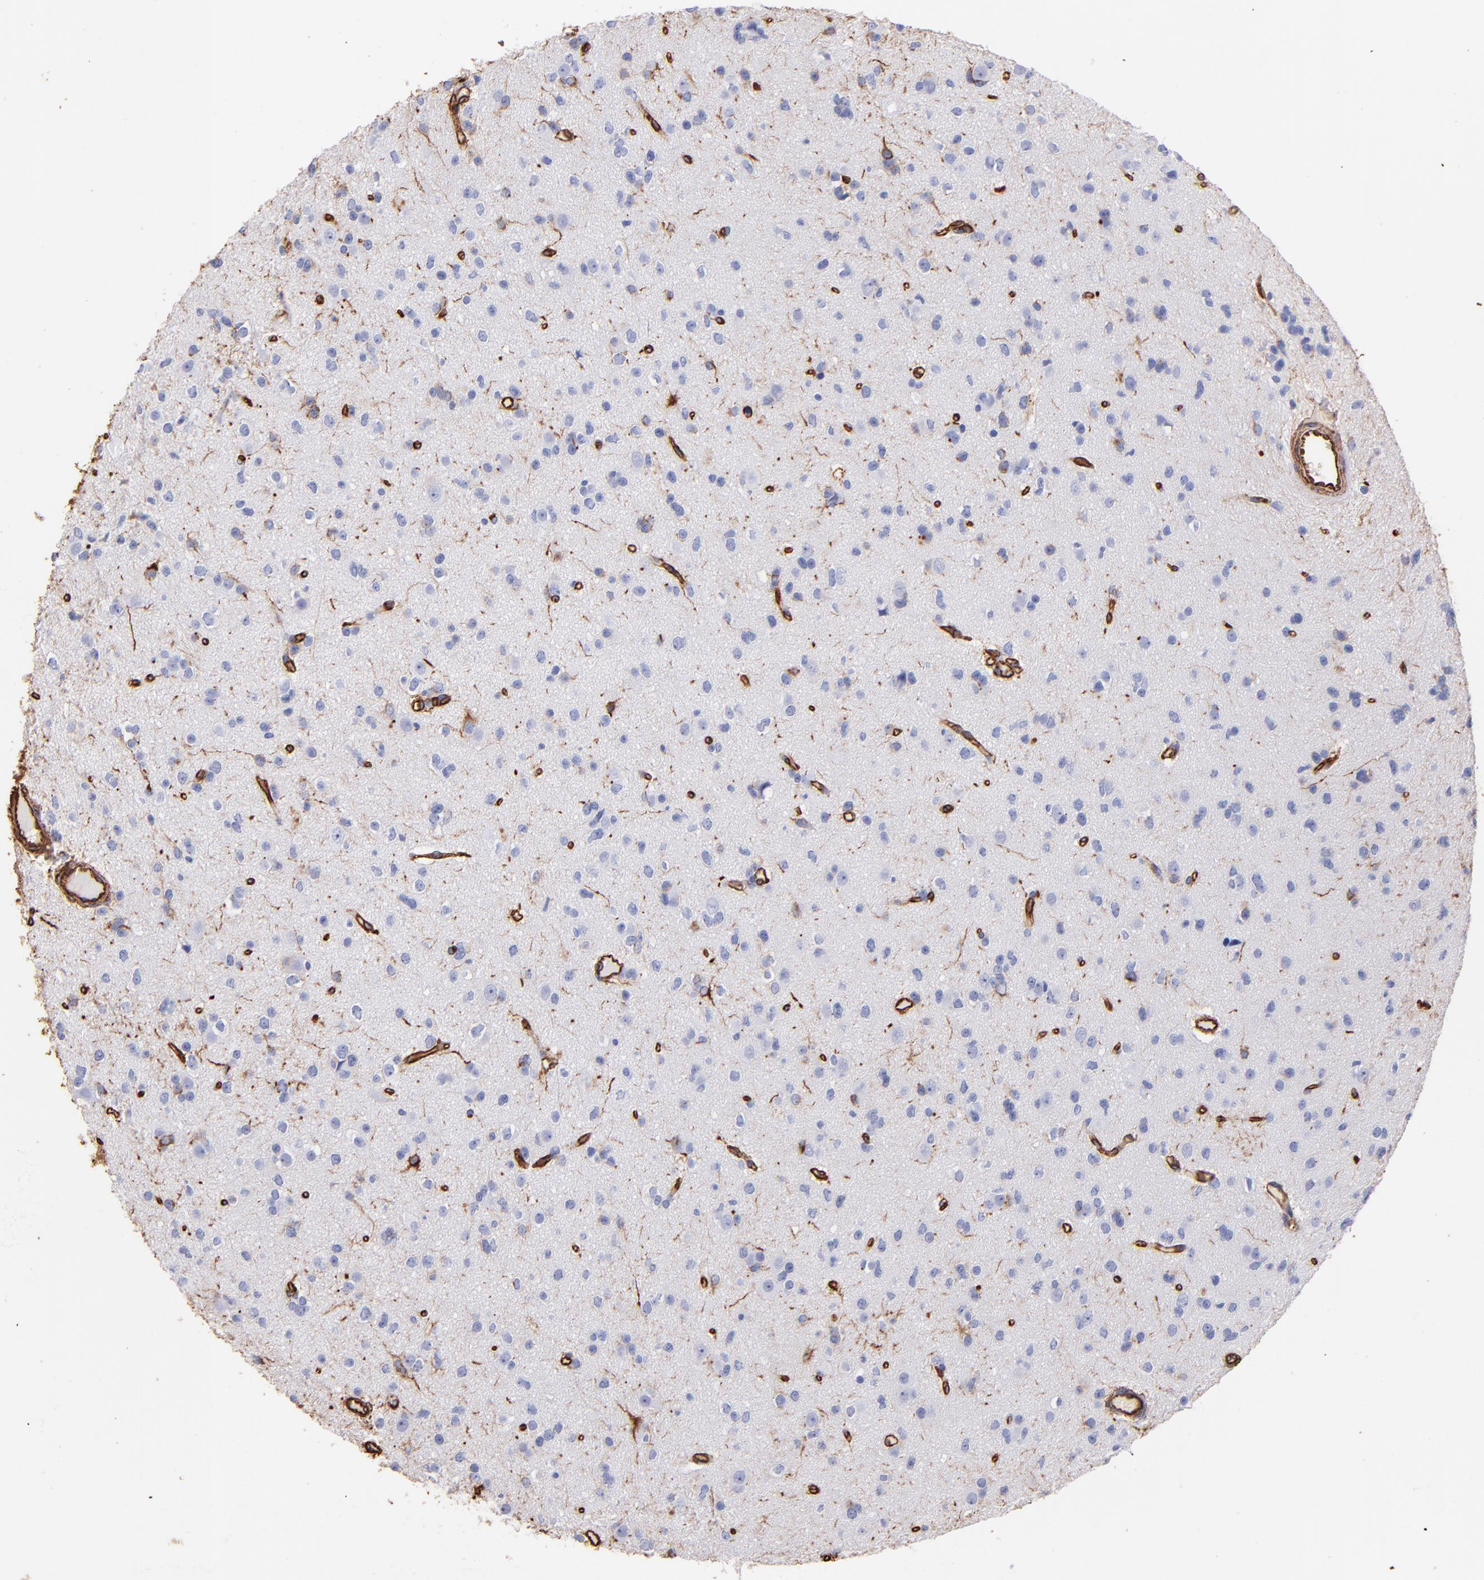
{"staining": {"intensity": "strong", "quantity": "25%-75%", "location": "cytoplasmic/membranous"}, "tissue": "glioma", "cell_type": "Tumor cells", "image_type": "cancer", "snomed": [{"axis": "morphology", "description": "Glioma, malignant, Low grade"}, {"axis": "topography", "description": "Brain"}], "caption": "Low-grade glioma (malignant) stained with a protein marker displays strong staining in tumor cells.", "gene": "VIM", "patient": {"sex": "male", "age": 42}}